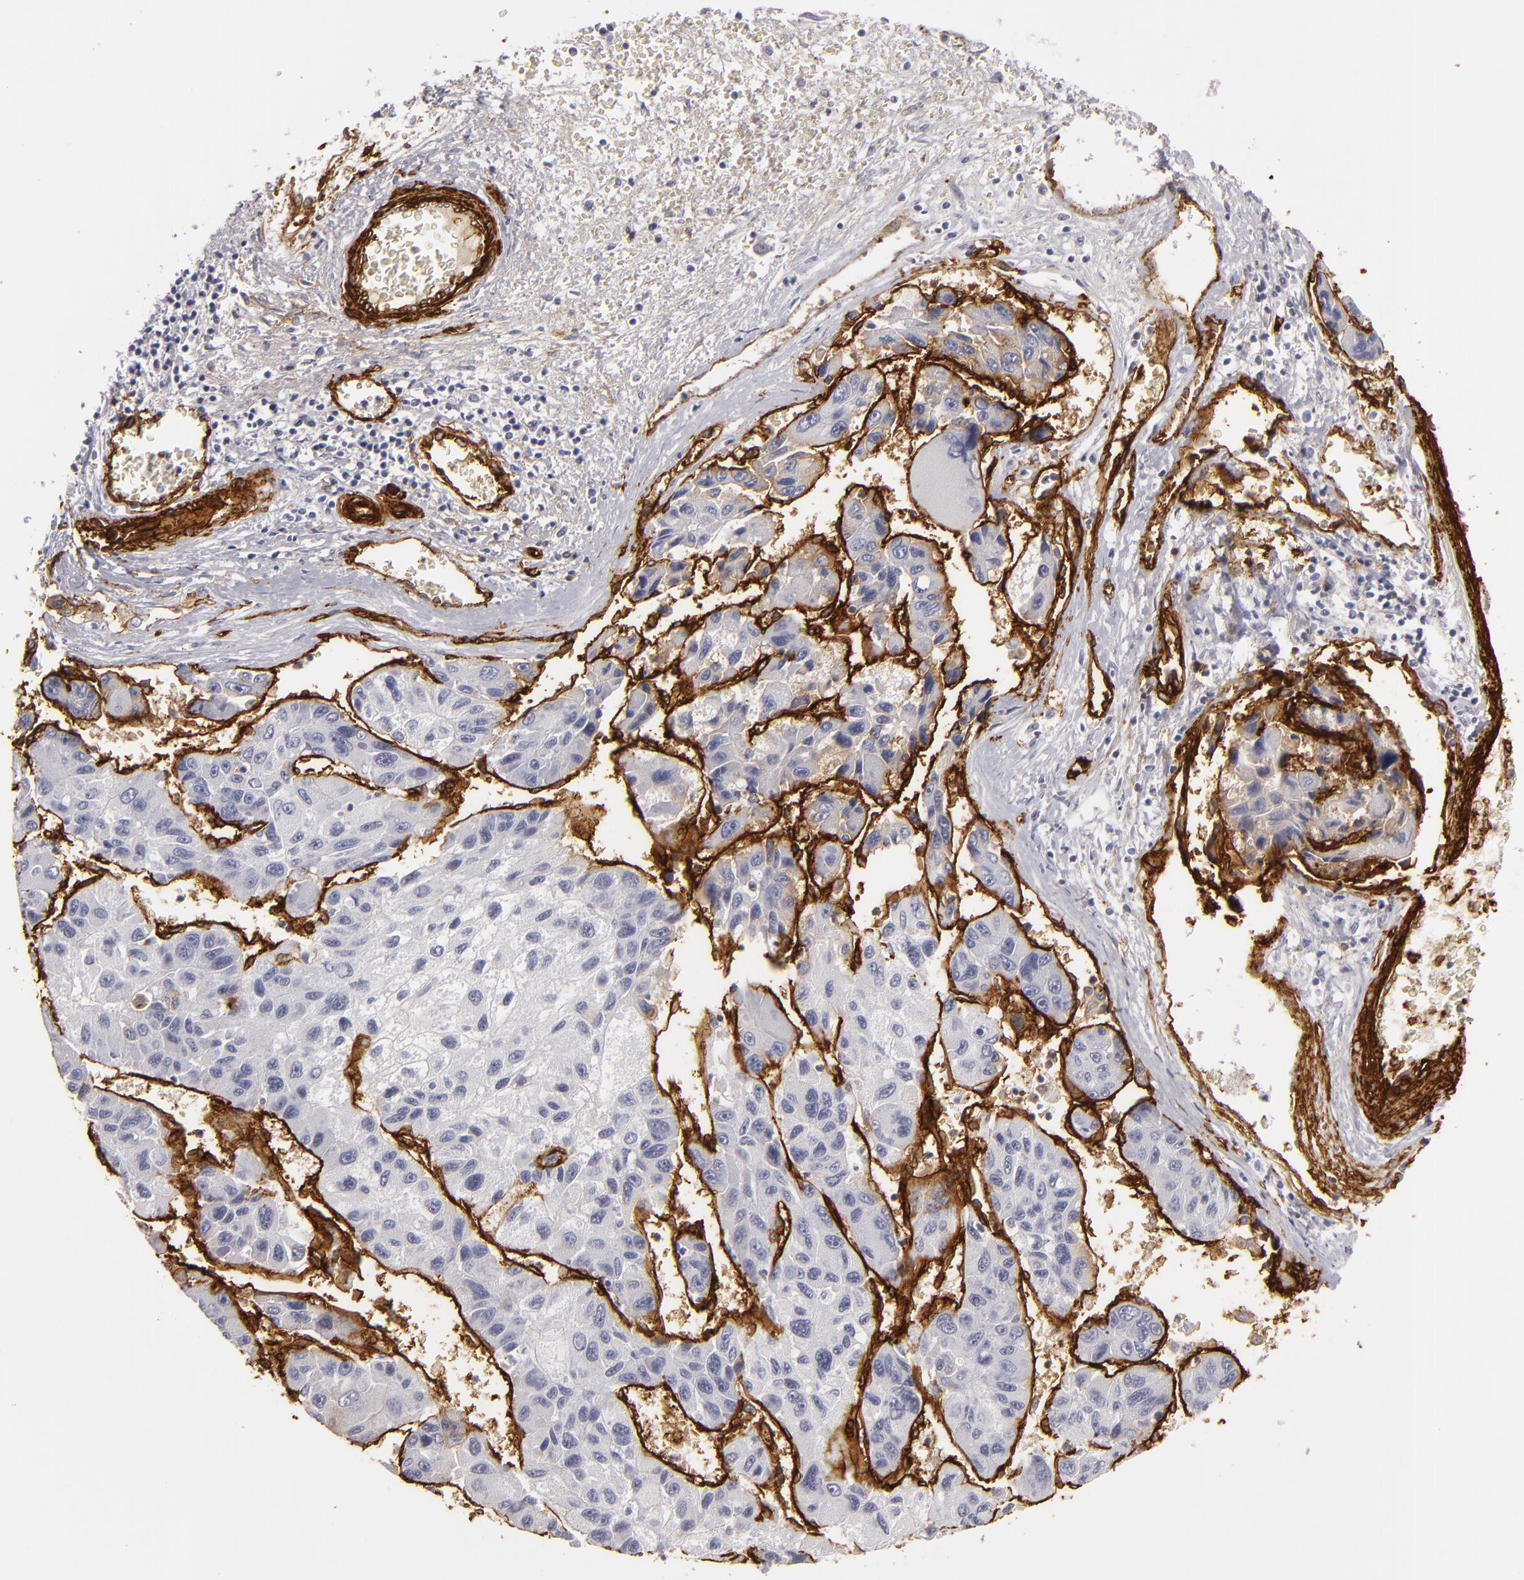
{"staining": {"intensity": "negative", "quantity": "none", "location": "none"}, "tissue": "liver cancer", "cell_type": "Tumor cells", "image_type": "cancer", "snomed": [{"axis": "morphology", "description": "Carcinoma, Hepatocellular, NOS"}, {"axis": "topography", "description": "Liver"}], "caption": "Immunohistochemical staining of hepatocellular carcinoma (liver) displays no significant positivity in tumor cells.", "gene": "MCAM", "patient": {"sex": "male", "age": 64}}